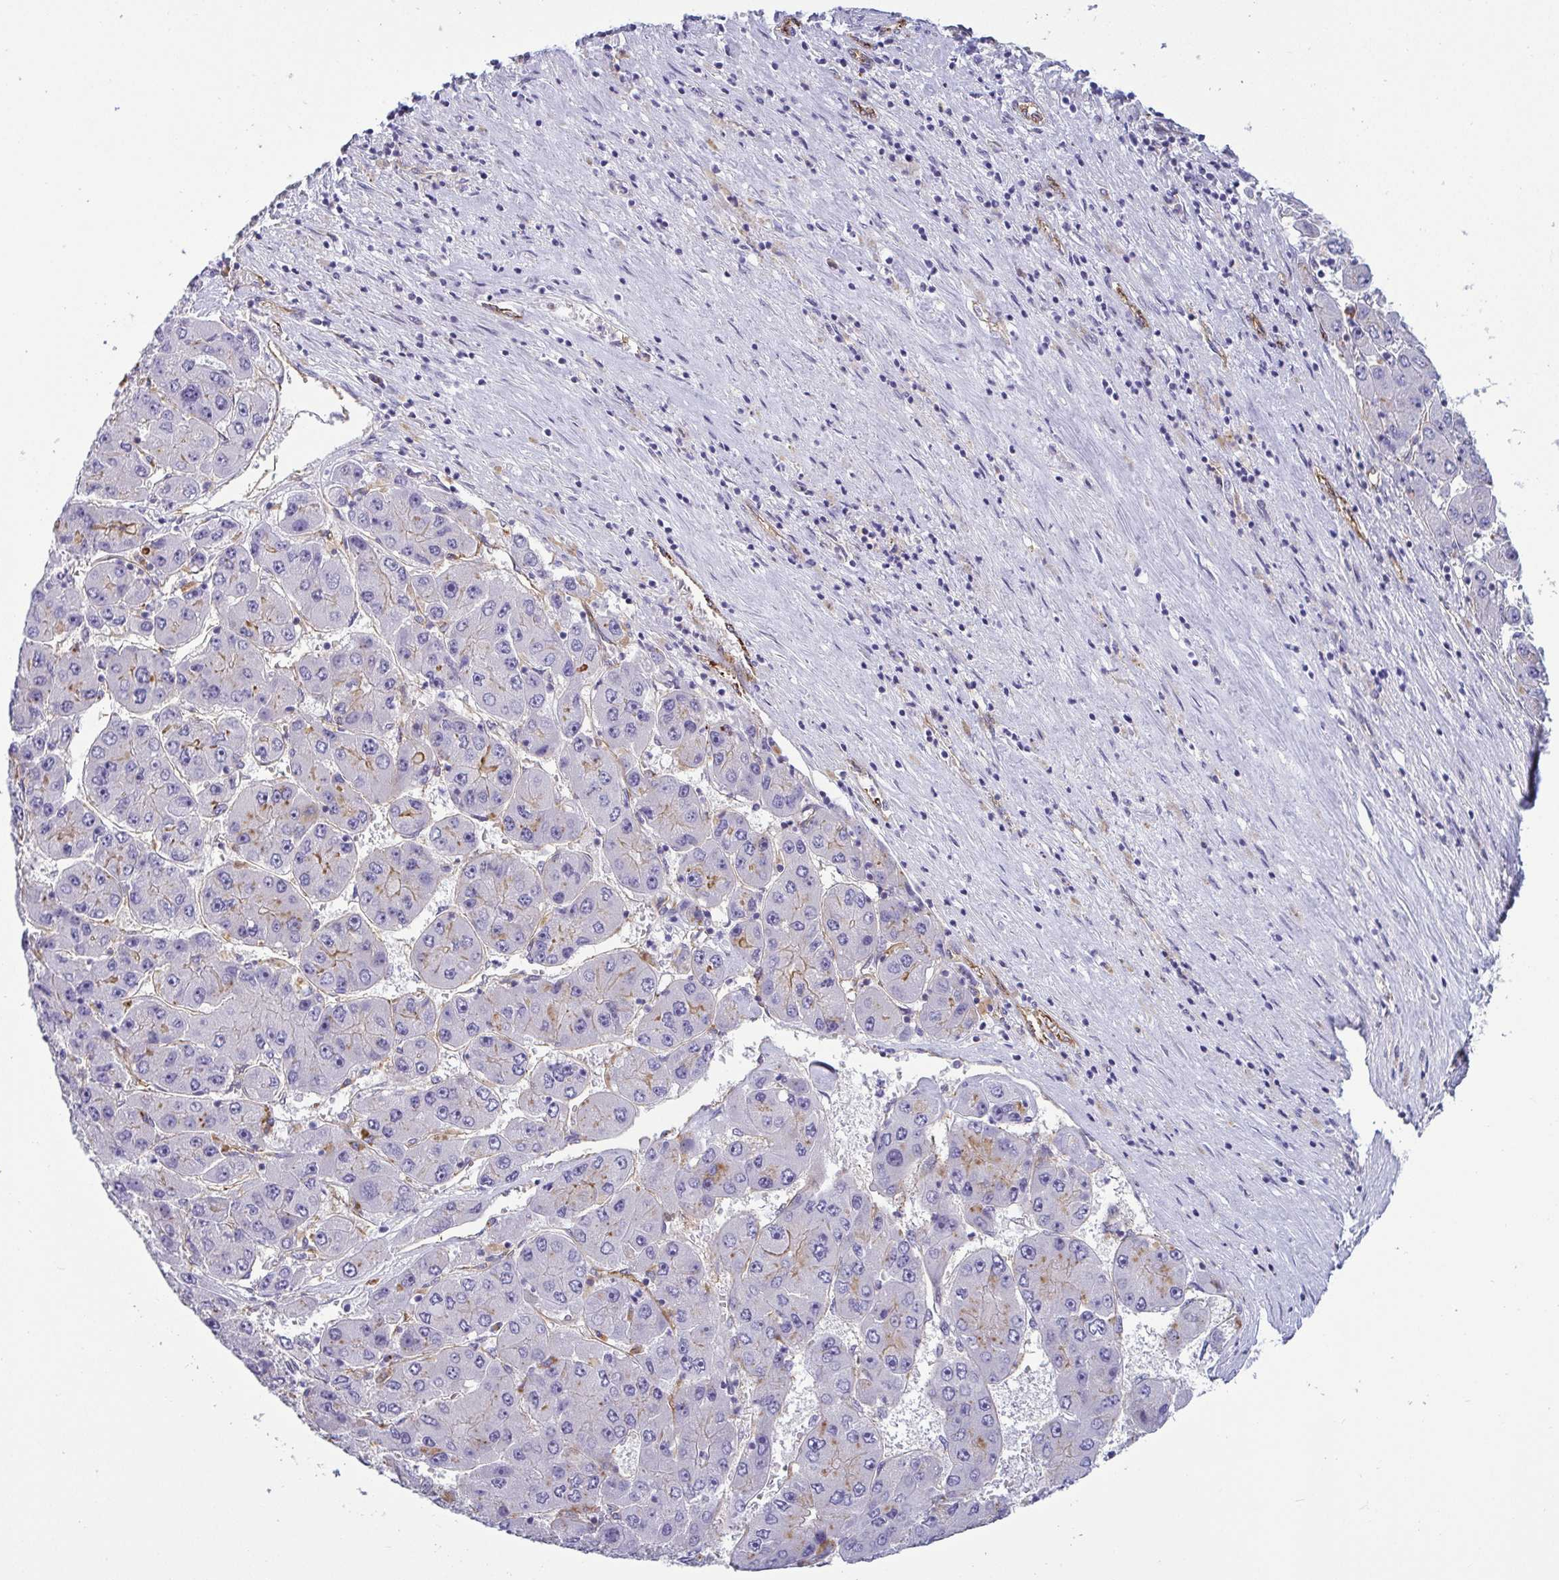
{"staining": {"intensity": "weak", "quantity": "<25%", "location": "cytoplasmic/membranous"}, "tissue": "liver cancer", "cell_type": "Tumor cells", "image_type": "cancer", "snomed": [{"axis": "morphology", "description": "Carcinoma, Hepatocellular, NOS"}, {"axis": "topography", "description": "Liver"}], "caption": "Protein analysis of liver hepatocellular carcinoma shows no significant staining in tumor cells.", "gene": "LIMA1", "patient": {"sex": "female", "age": 61}}